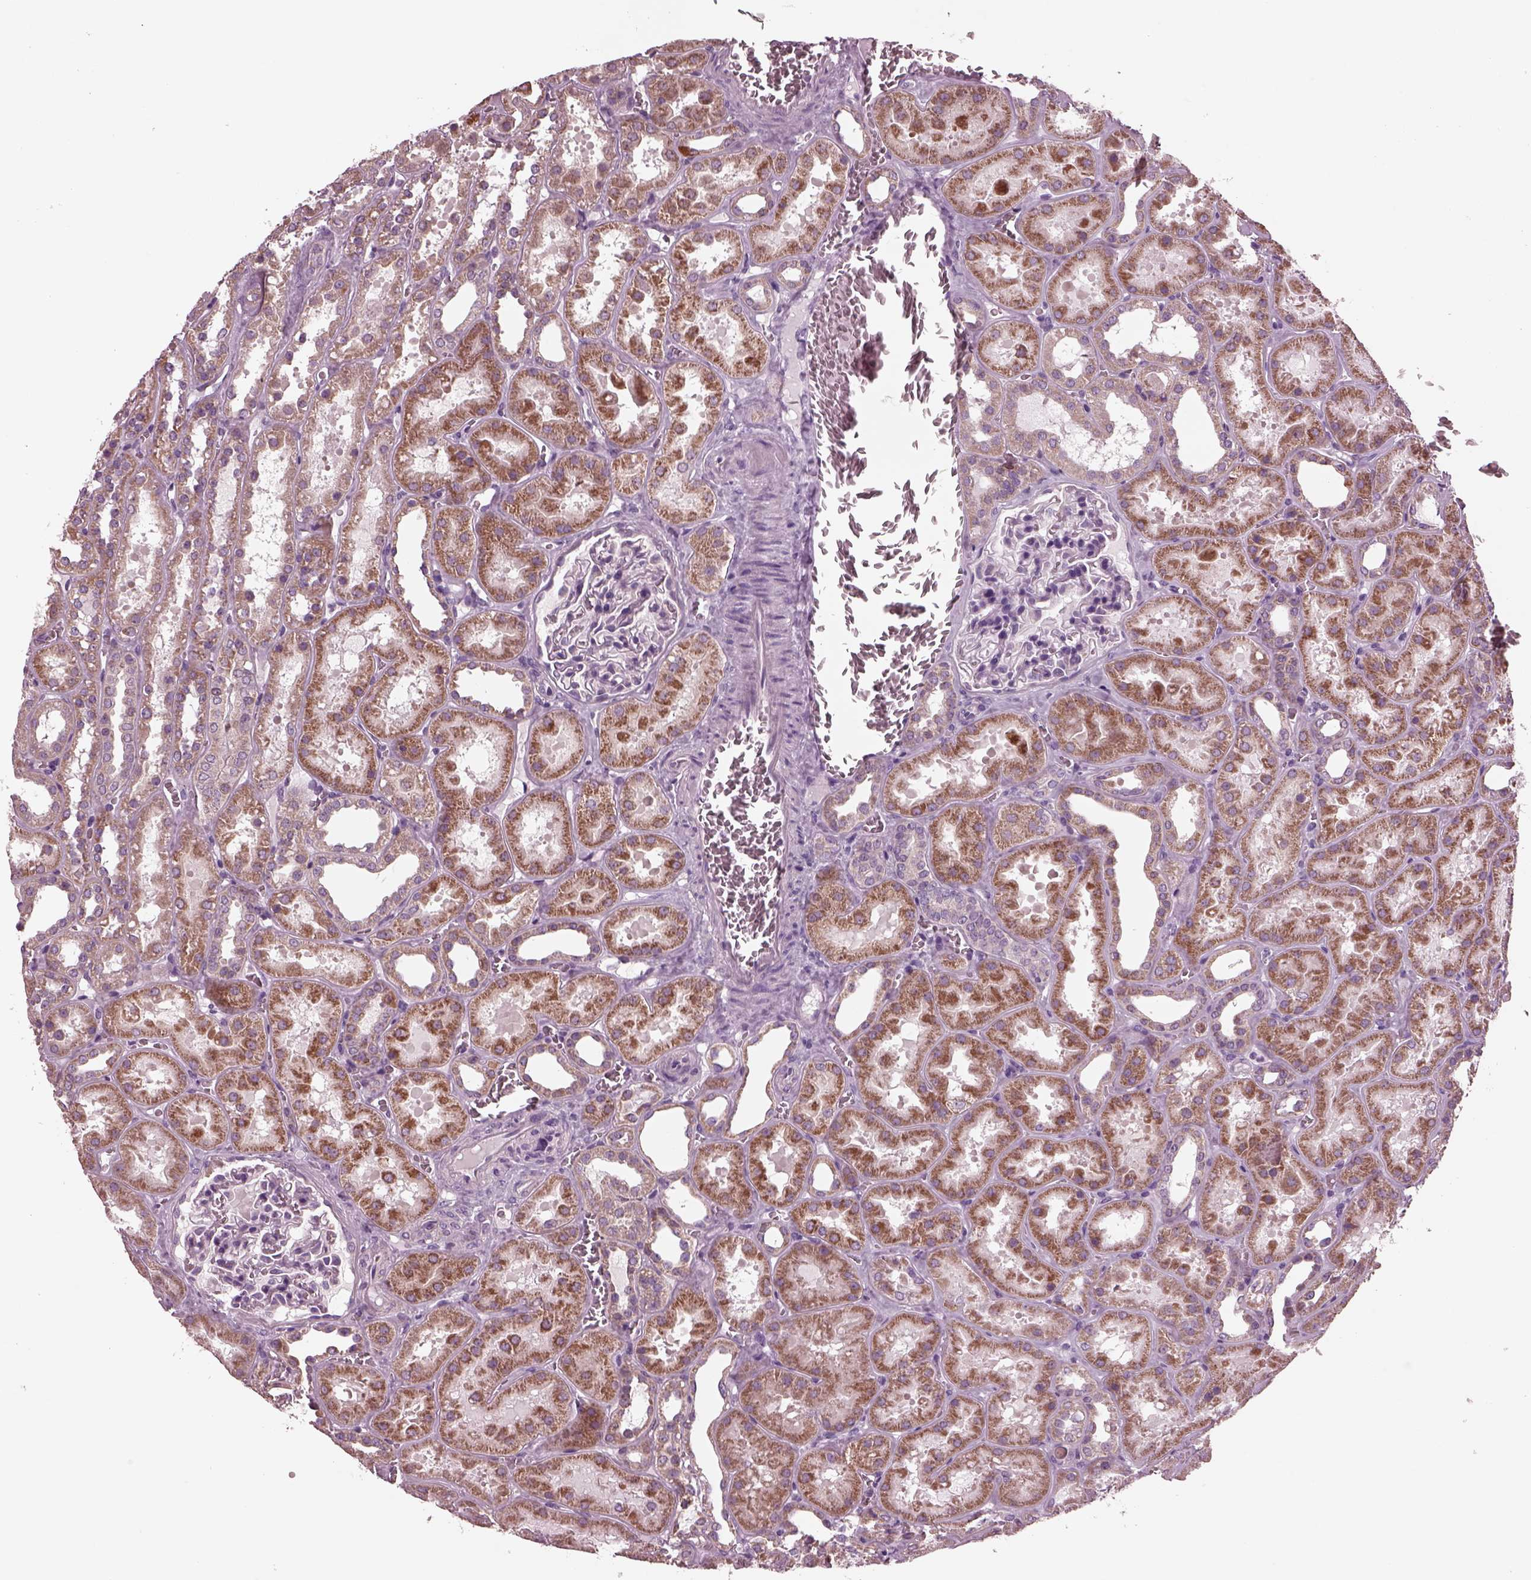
{"staining": {"intensity": "negative", "quantity": "none", "location": "none"}, "tissue": "kidney", "cell_type": "Cells in glomeruli", "image_type": "normal", "snomed": [{"axis": "morphology", "description": "Normal tissue, NOS"}, {"axis": "topography", "description": "Kidney"}], "caption": "This is an immunohistochemistry (IHC) image of normal kidney. There is no positivity in cells in glomeruli.", "gene": "AP4M1", "patient": {"sex": "female", "age": 41}}